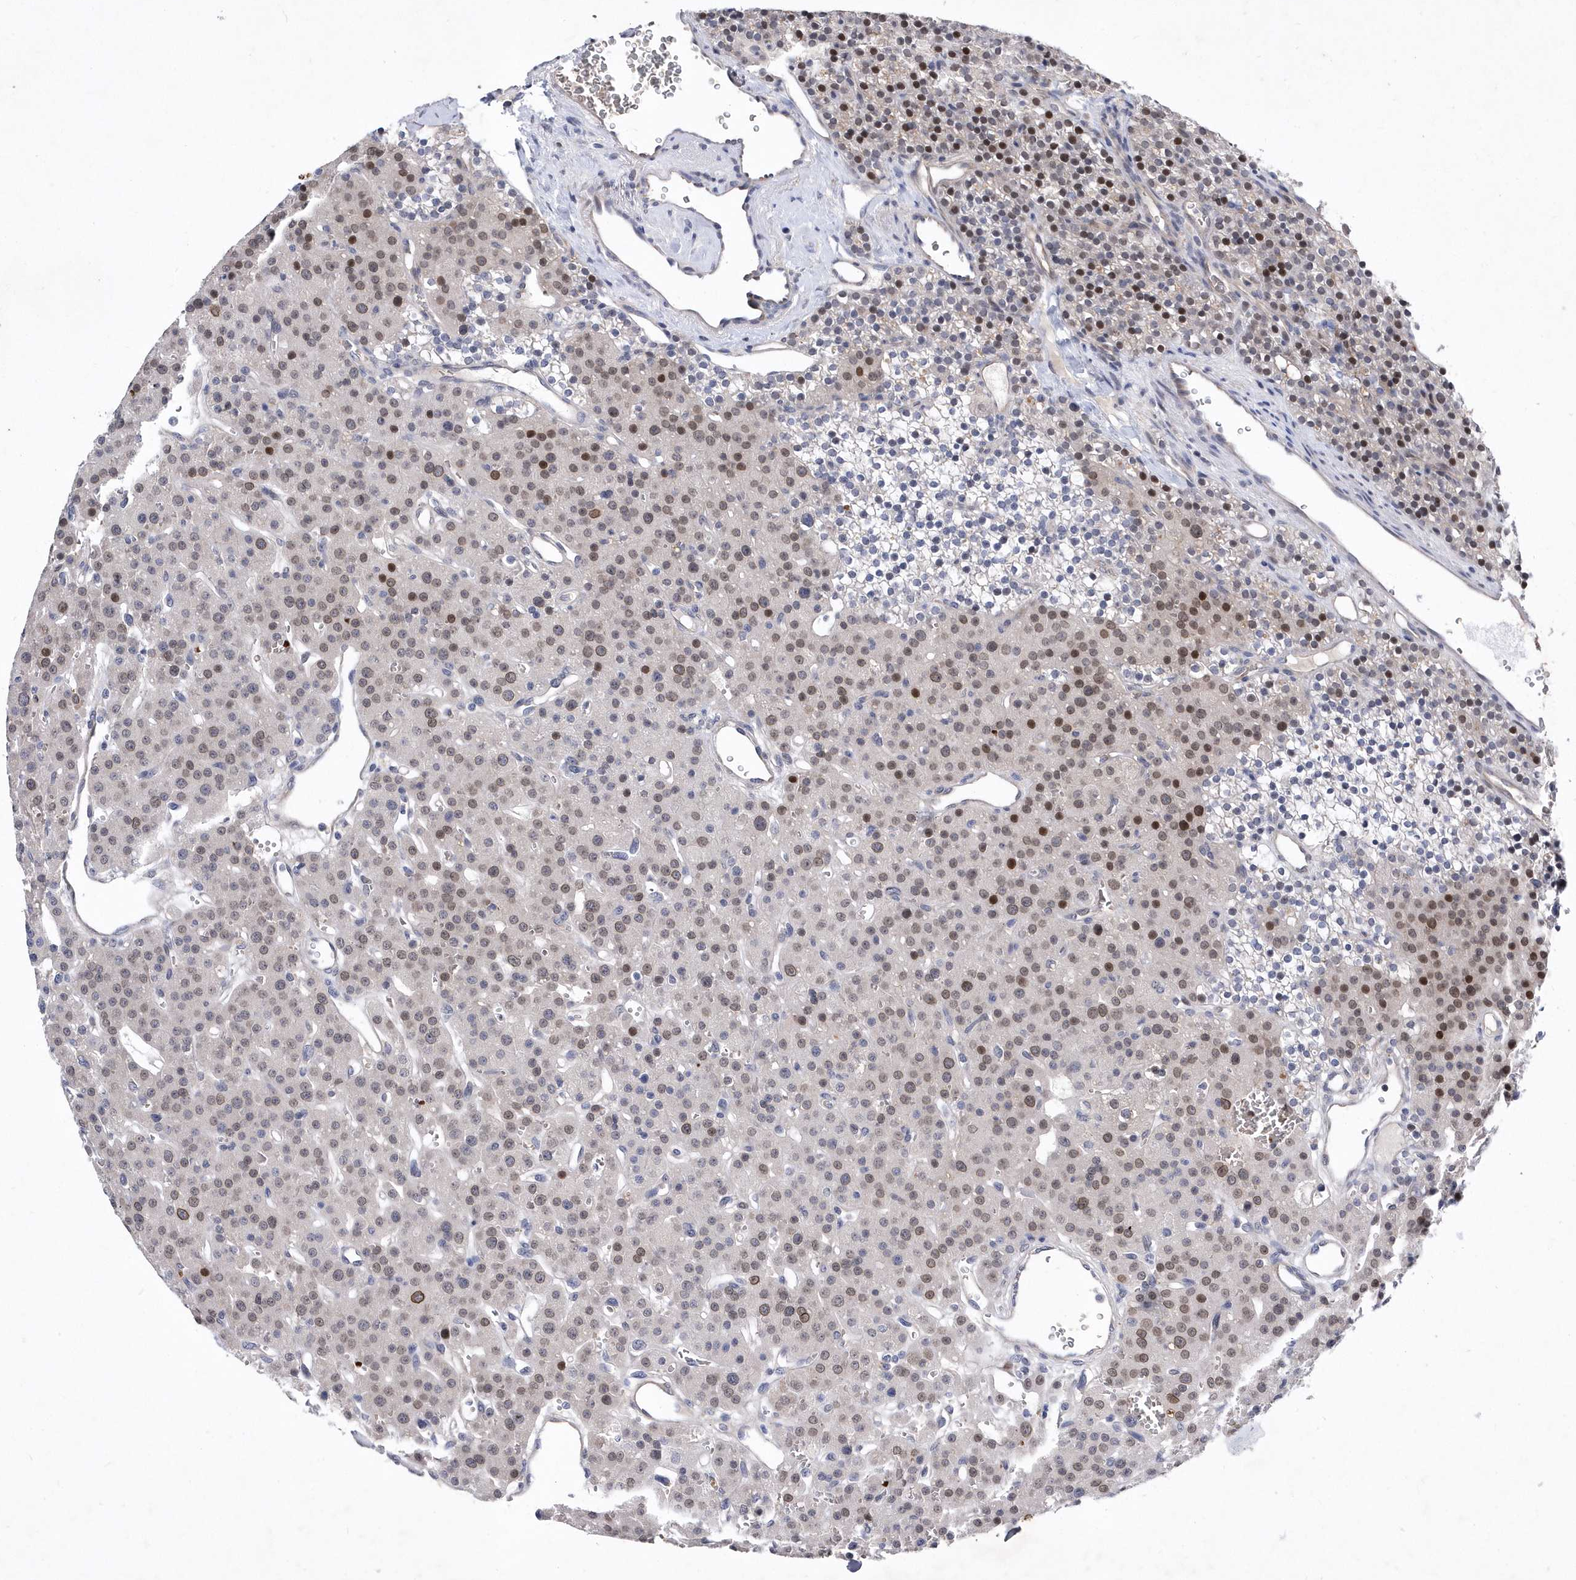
{"staining": {"intensity": "moderate", "quantity": "25%-75%", "location": "nuclear"}, "tissue": "parathyroid gland", "cell_type": "Glandular cells", "image_type": "normal", "snomed": [{"axis": "morphology", "description": "Normal tissue, NOS"}, {"axis": "morphology", "description": "Adenoma, NOS"}, {"axis": "topography", "description": "Parathyroid gland"}], "caption": "Moderate nuclear staining is seen in about 25%-75% of glandular cells in unremarkable parathyroid gland.", "gene": "ZNF875", "patient": {"sex": "female", "age": 81}}